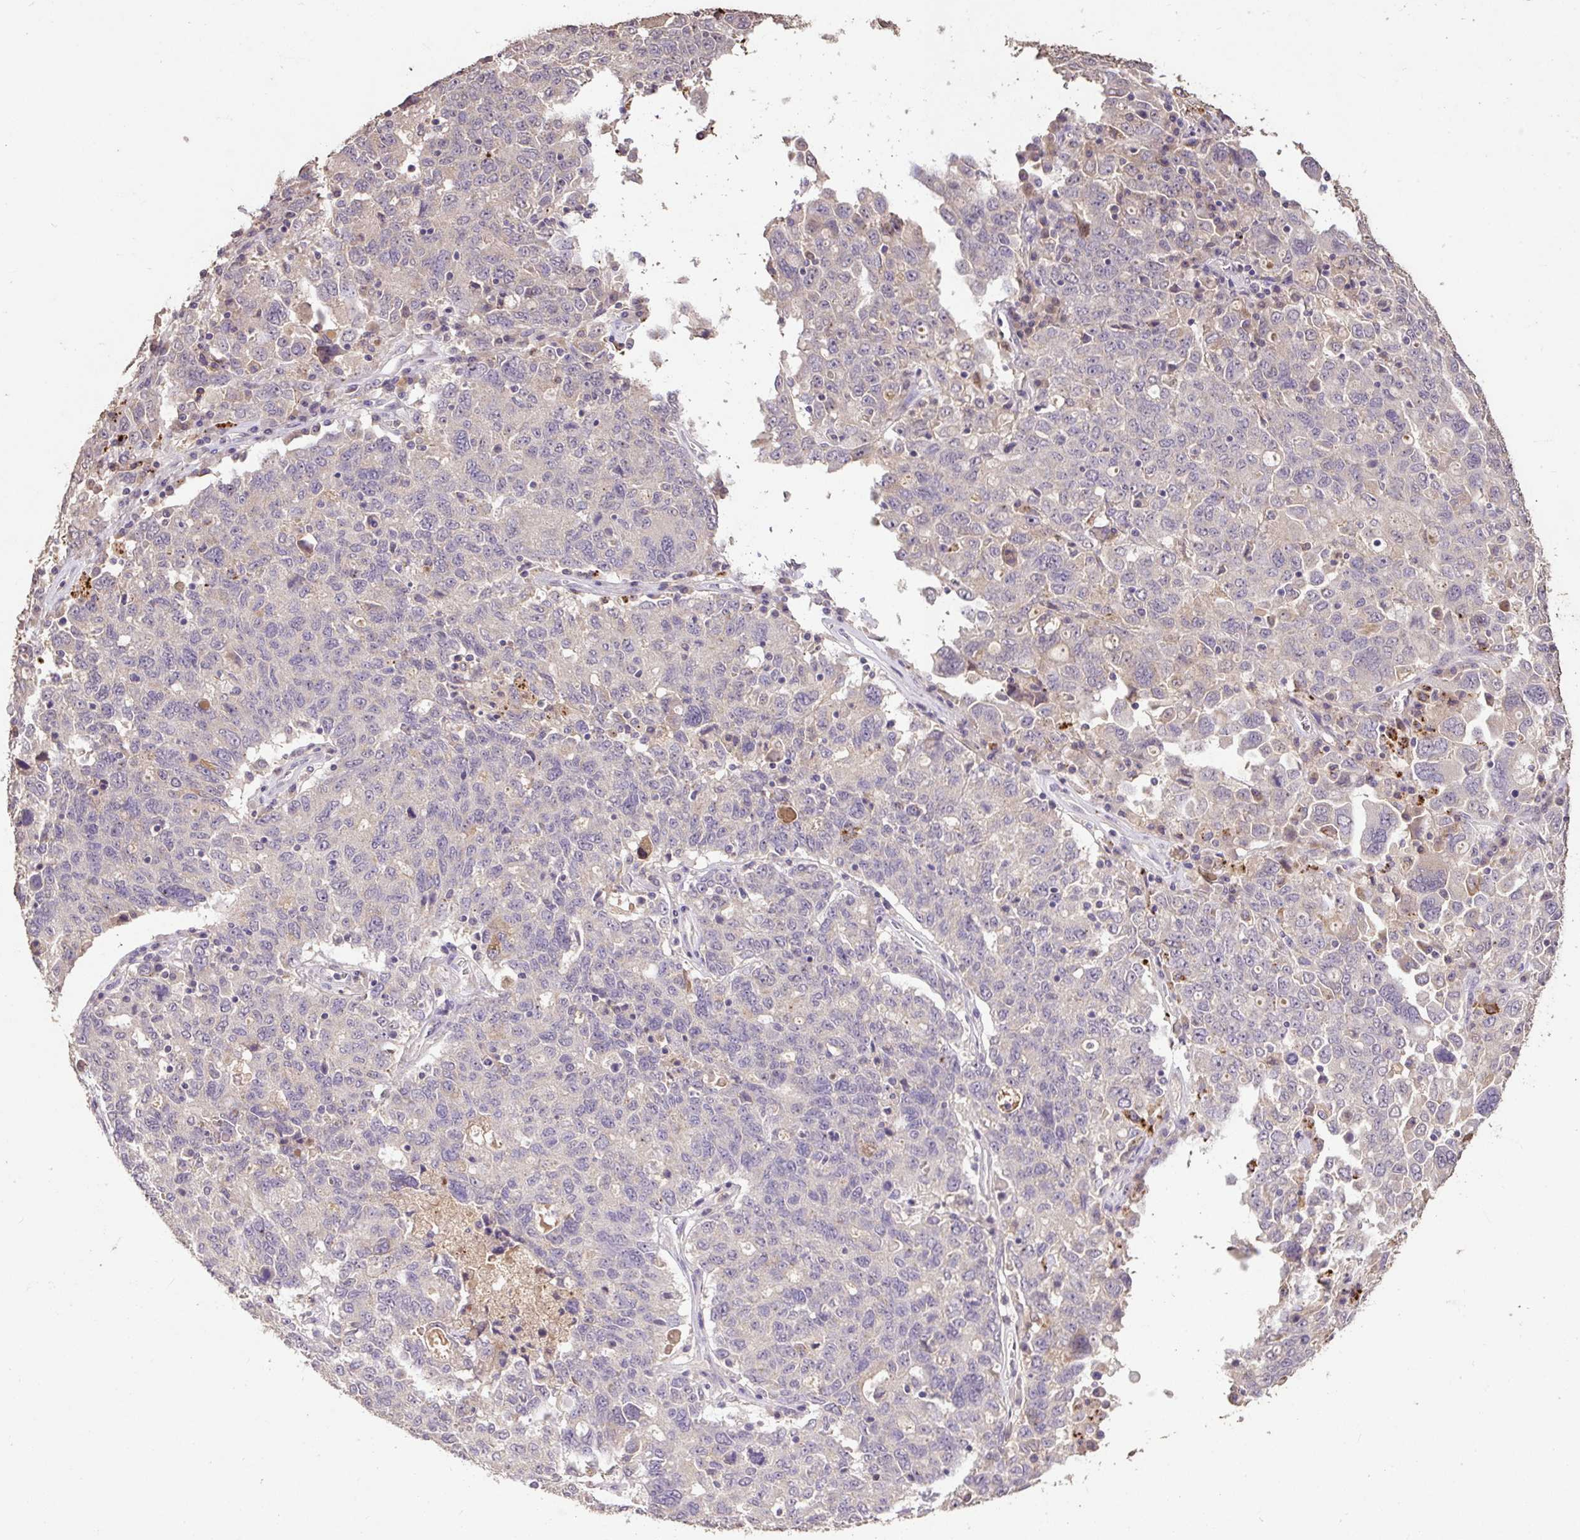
{"staining": {"intensity": "negative", "quantity": "none", "location": "none"}, "tissue": "ovarian cancer", "cell_type": "Tumor cells", "image_type": "cancer", "snomed": [{"axis": "morphology", "description": "Carcinoma, endometroid"}, {"axis": "topography", "description": "Ovary"}], "caption": "Immunohistochemical staining of human ovarian endometroid carcinoma displays no significant expression in tumor cells. The staining was performed using DAB to visualize the protein expression in brown, while the nuclei were stained in blue with hematoxylin (Magnification: 20x).", "gene": "LRTM2", "patient": {"sex": "female", "age": 62}}